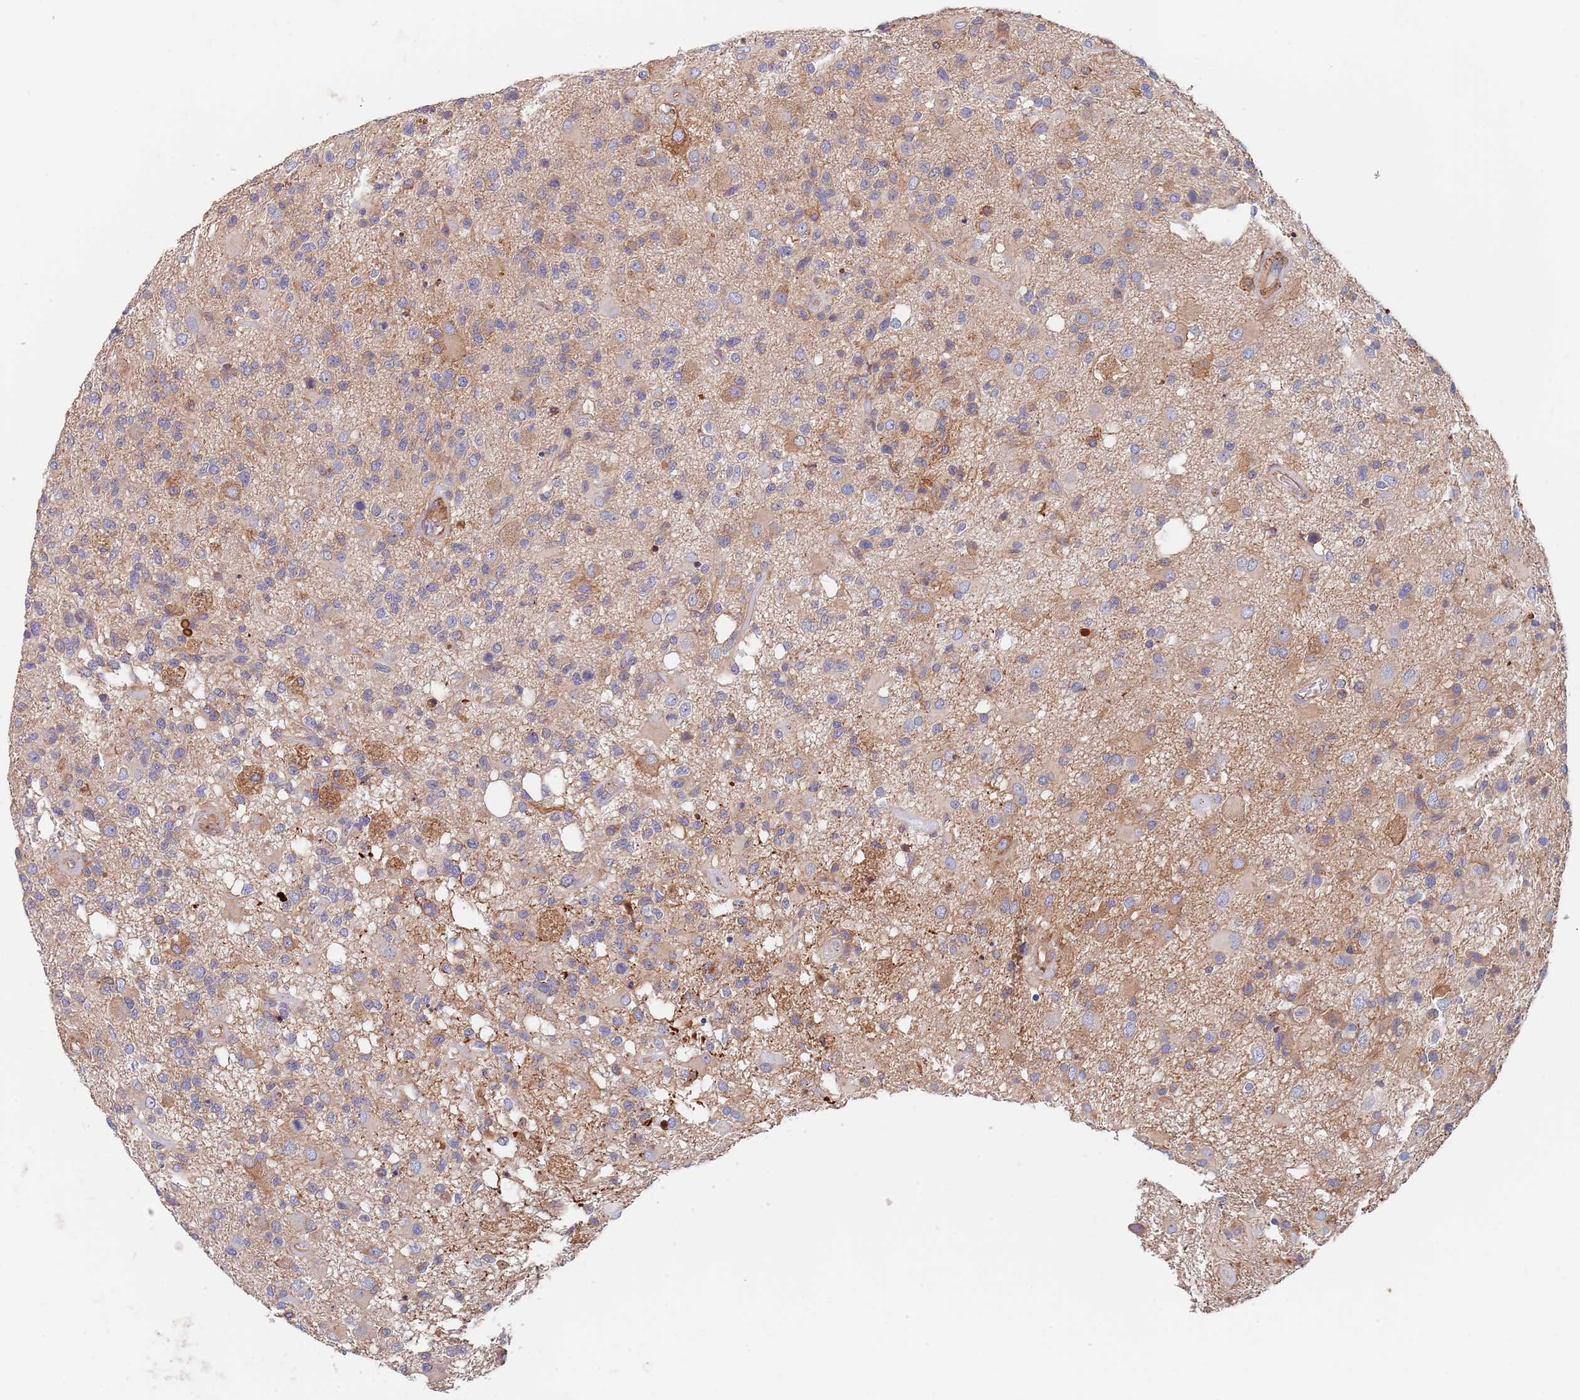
{"staining": {"intensity": "weak", "quantity": "<25%", "location": "cytoplasmic/membranous"}, "tissue": "glioma", "cell_type": "Tumor cells", "image_type": "cancer", "snomed": [{"axis": "morphology", "description": "Glioma, malignant, High grade"}, {"axis": "morphology", "description": "Glioblastoma, NOS"}, {"axis": "topography", "description": "Brain"}], "caption": "Glioma stained for a protein using IHC shows no expression tumor cells.", "gene": "DCUN1D3", "patient": {"sex": "male", "age": 60}}